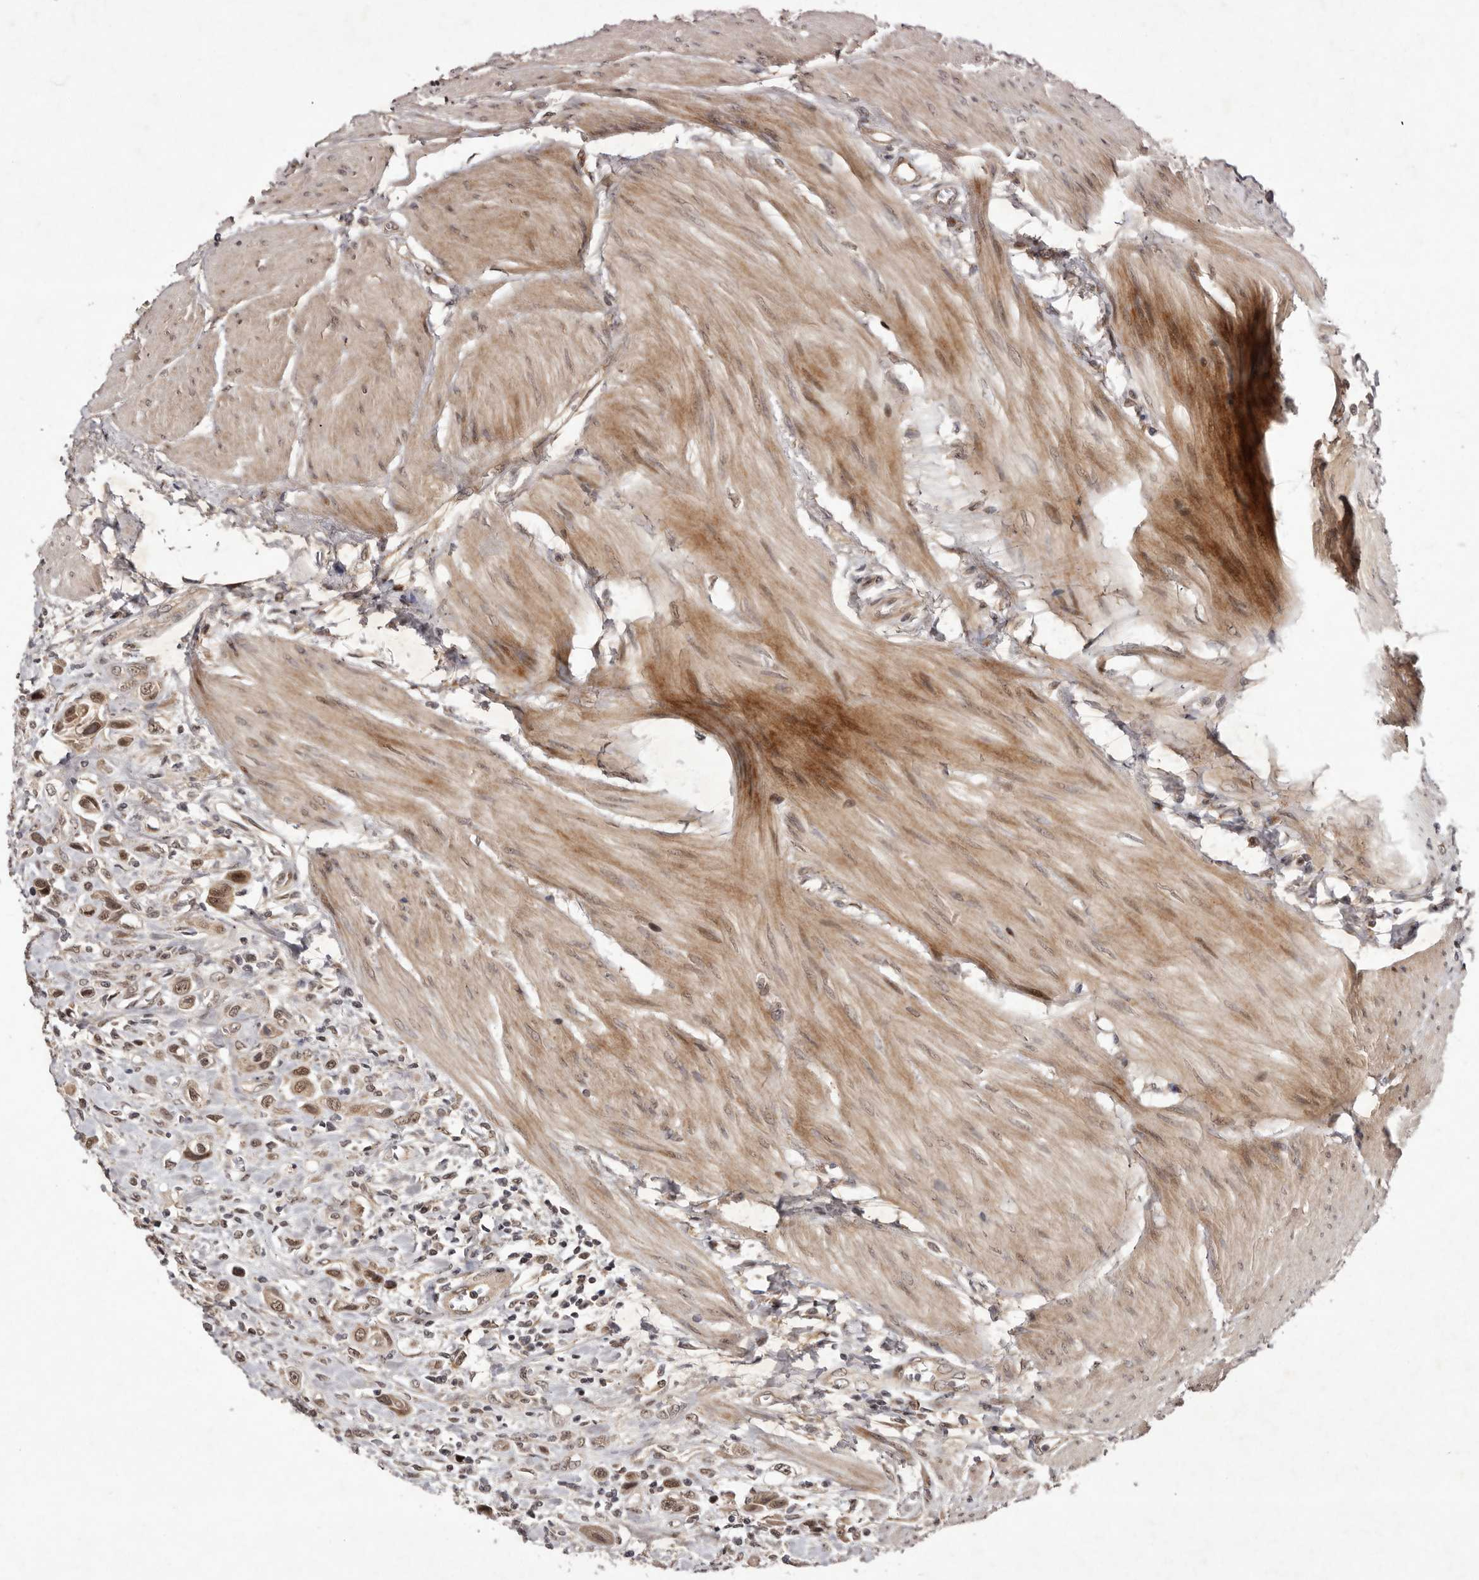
{"staining": {"intensity": "moderate", "quantity": ">75%", "location": "cytoplasmic/membranous,nuclear"}, "tissue": "urothelial cancer", "cell_type": "Tumor cells", "image_type": "cancer", "snomed": [{"axis": "morphology", "description": "Urothelial carcinoma, High grade"}, {"axis": "topography", "description": "Urinary bladder"}], "caption": "An IHC image of neoplastic tissue is shown. Protein staining in brown labels moderate cytoplasmic/membranous and nuclear positivity in high-grade urothelial carcinoma within tumor cells. (DAB IHC with brightfield microscopy, high magnification).", "gene": "ABL1", "patient": {"sex": "male", "age": 50}}